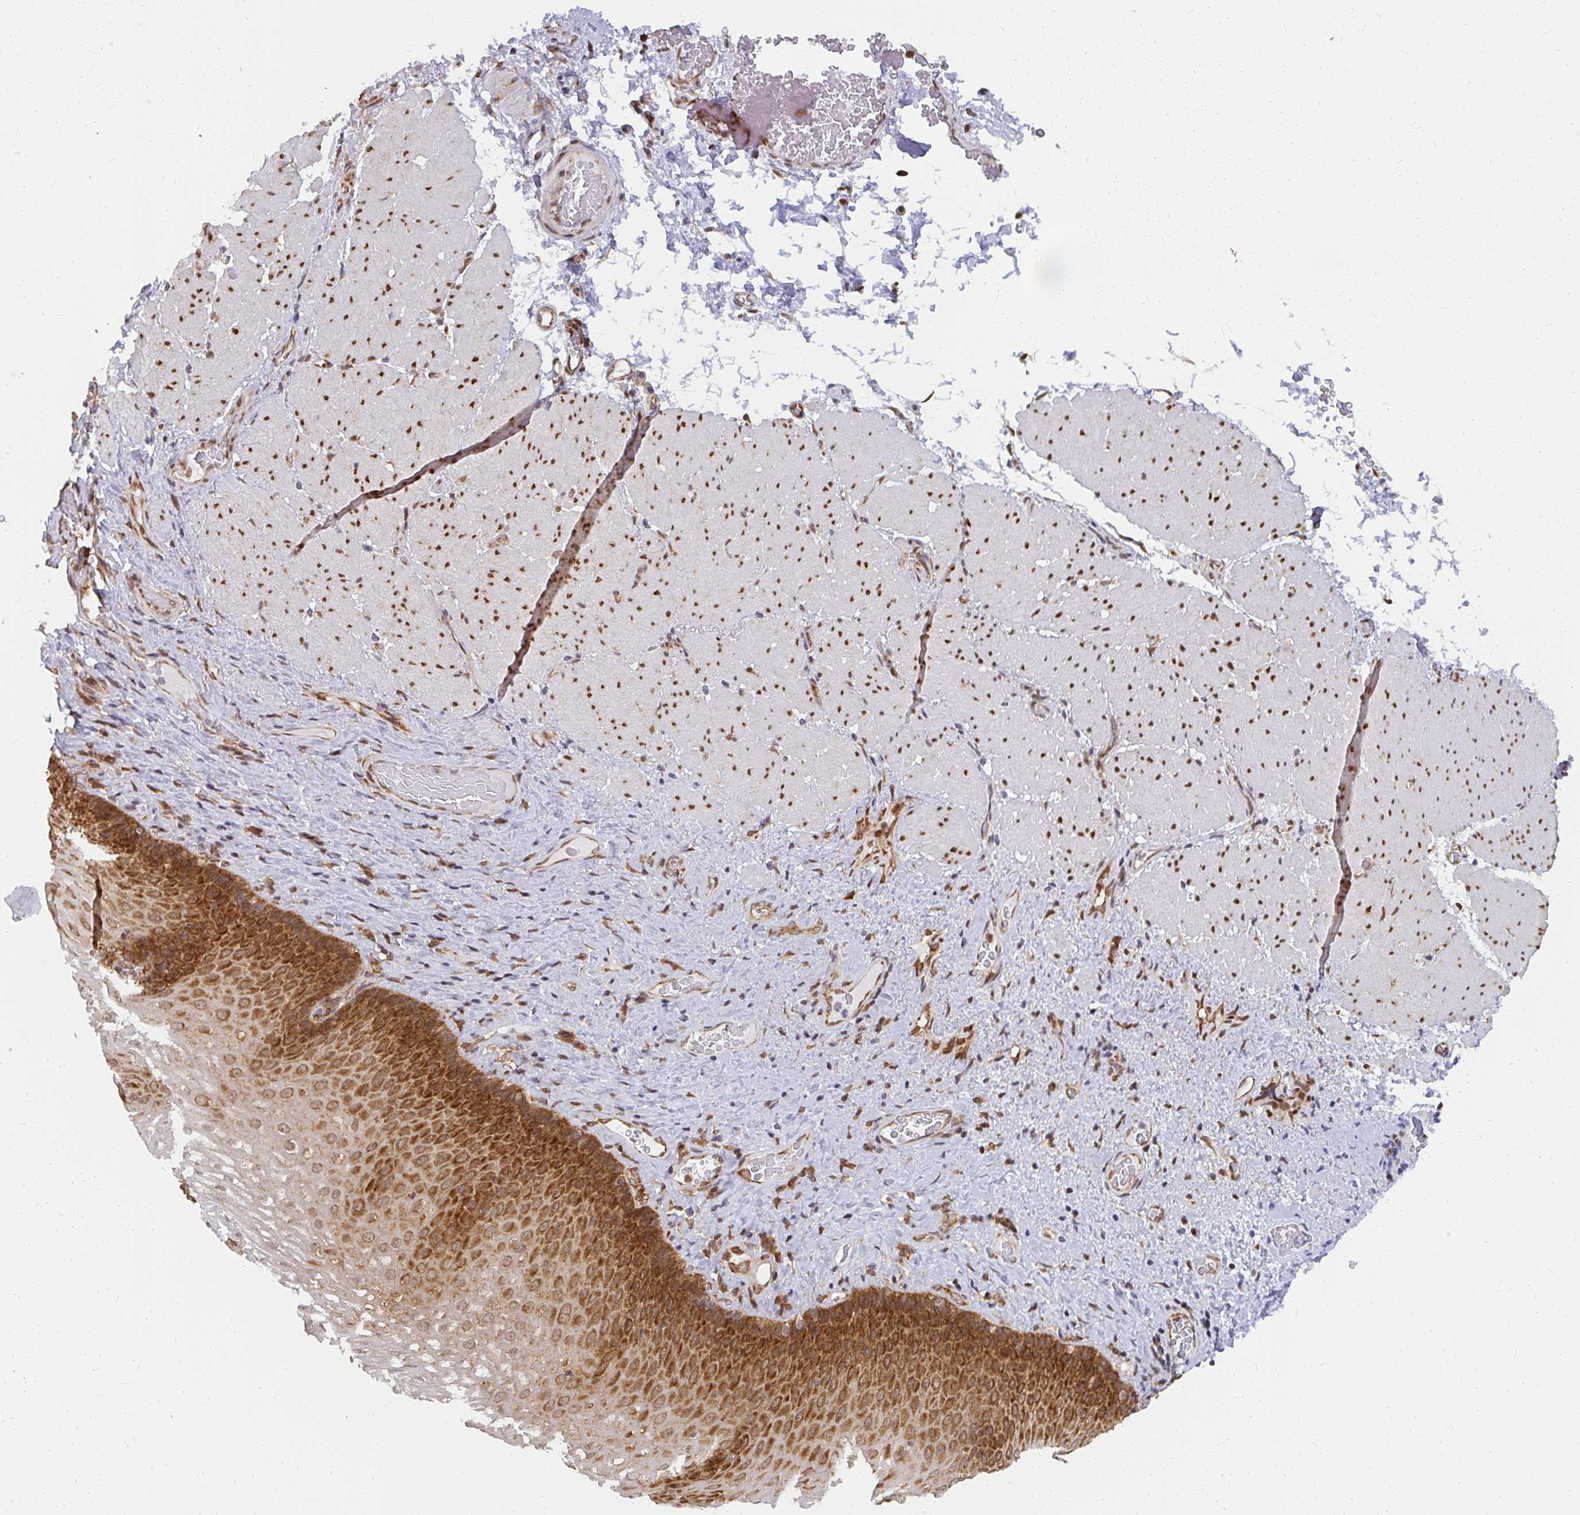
{"staining": {"intensity": "strong", "quantity": ">75%", "location": "cytoplasmic/membranous"}, "tissue": "esophagus", "cell_type": "Squamous epithelial cells", "image_type": "normal", "snomed": [{"axis": "morphology", "description": "Normal tissue, NOS"}, {"axis": "topography", "description": "Esophagus"}], "caption": "The photomicrograph exhibits a brown stain indicating the presence of a protein in the cytoplasmic/membranous of squamous epithelial cells in esophagus.", "gene": "SYNCRIP", "patient": {"sex": "male", "age": 62}}